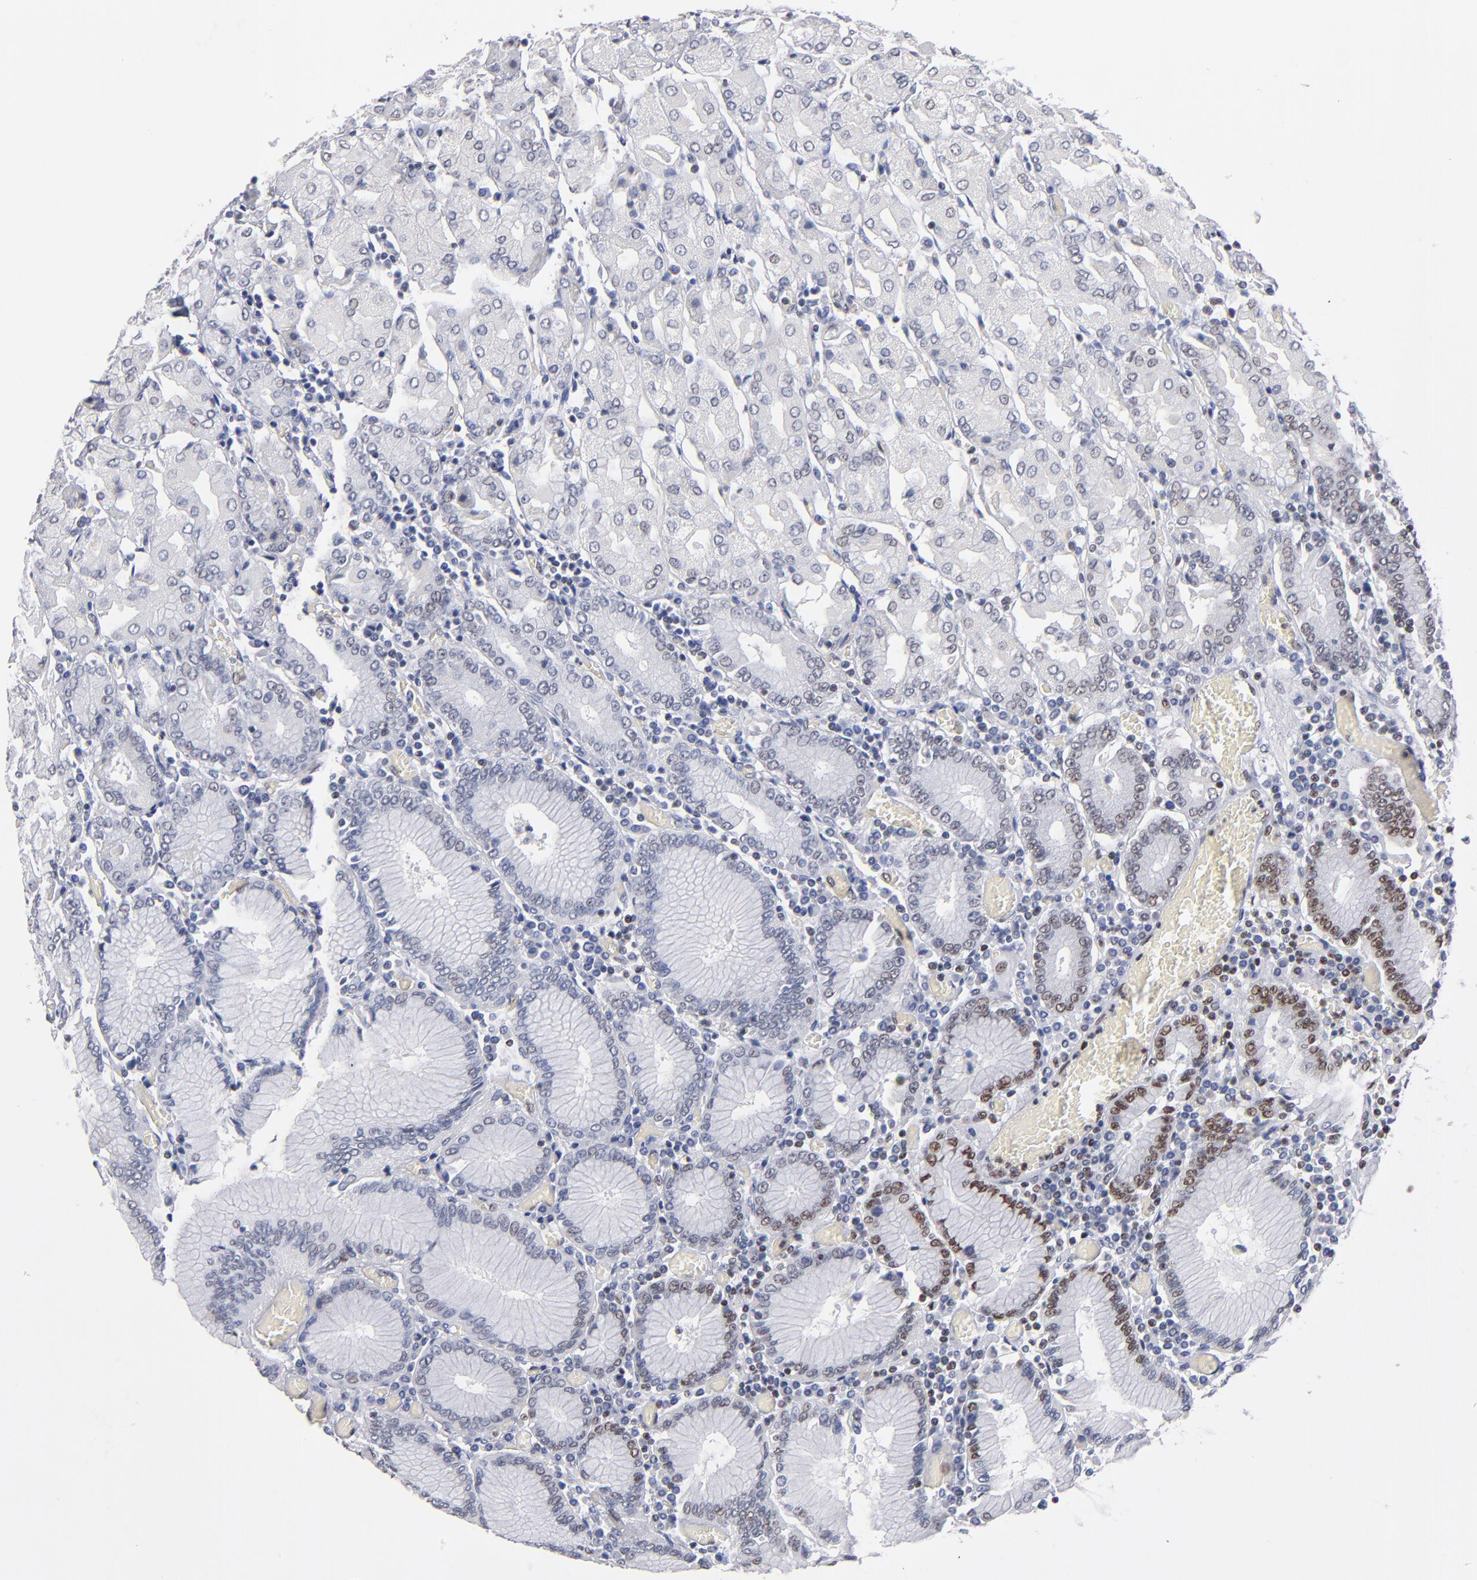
{"staining": {"intensity": "moderate", "quantity": "25%-75%", "location": "nuclear"}, "tissue": "stomach", "cell_type": "Glandular cells", "image_type": "normal", "snomed": [{"axis": "morphology", "description": "Normal tissue, NOS"}, {"axis": "topography", "description": "Stomach, upper"}], "caption": "Protein staining of unremarkable stomach displays moderate nuclear positivity in approximately 25%-75% of glandular cells.", "gene": "MN1", "patient": {"sex": "male", "age": 78}}